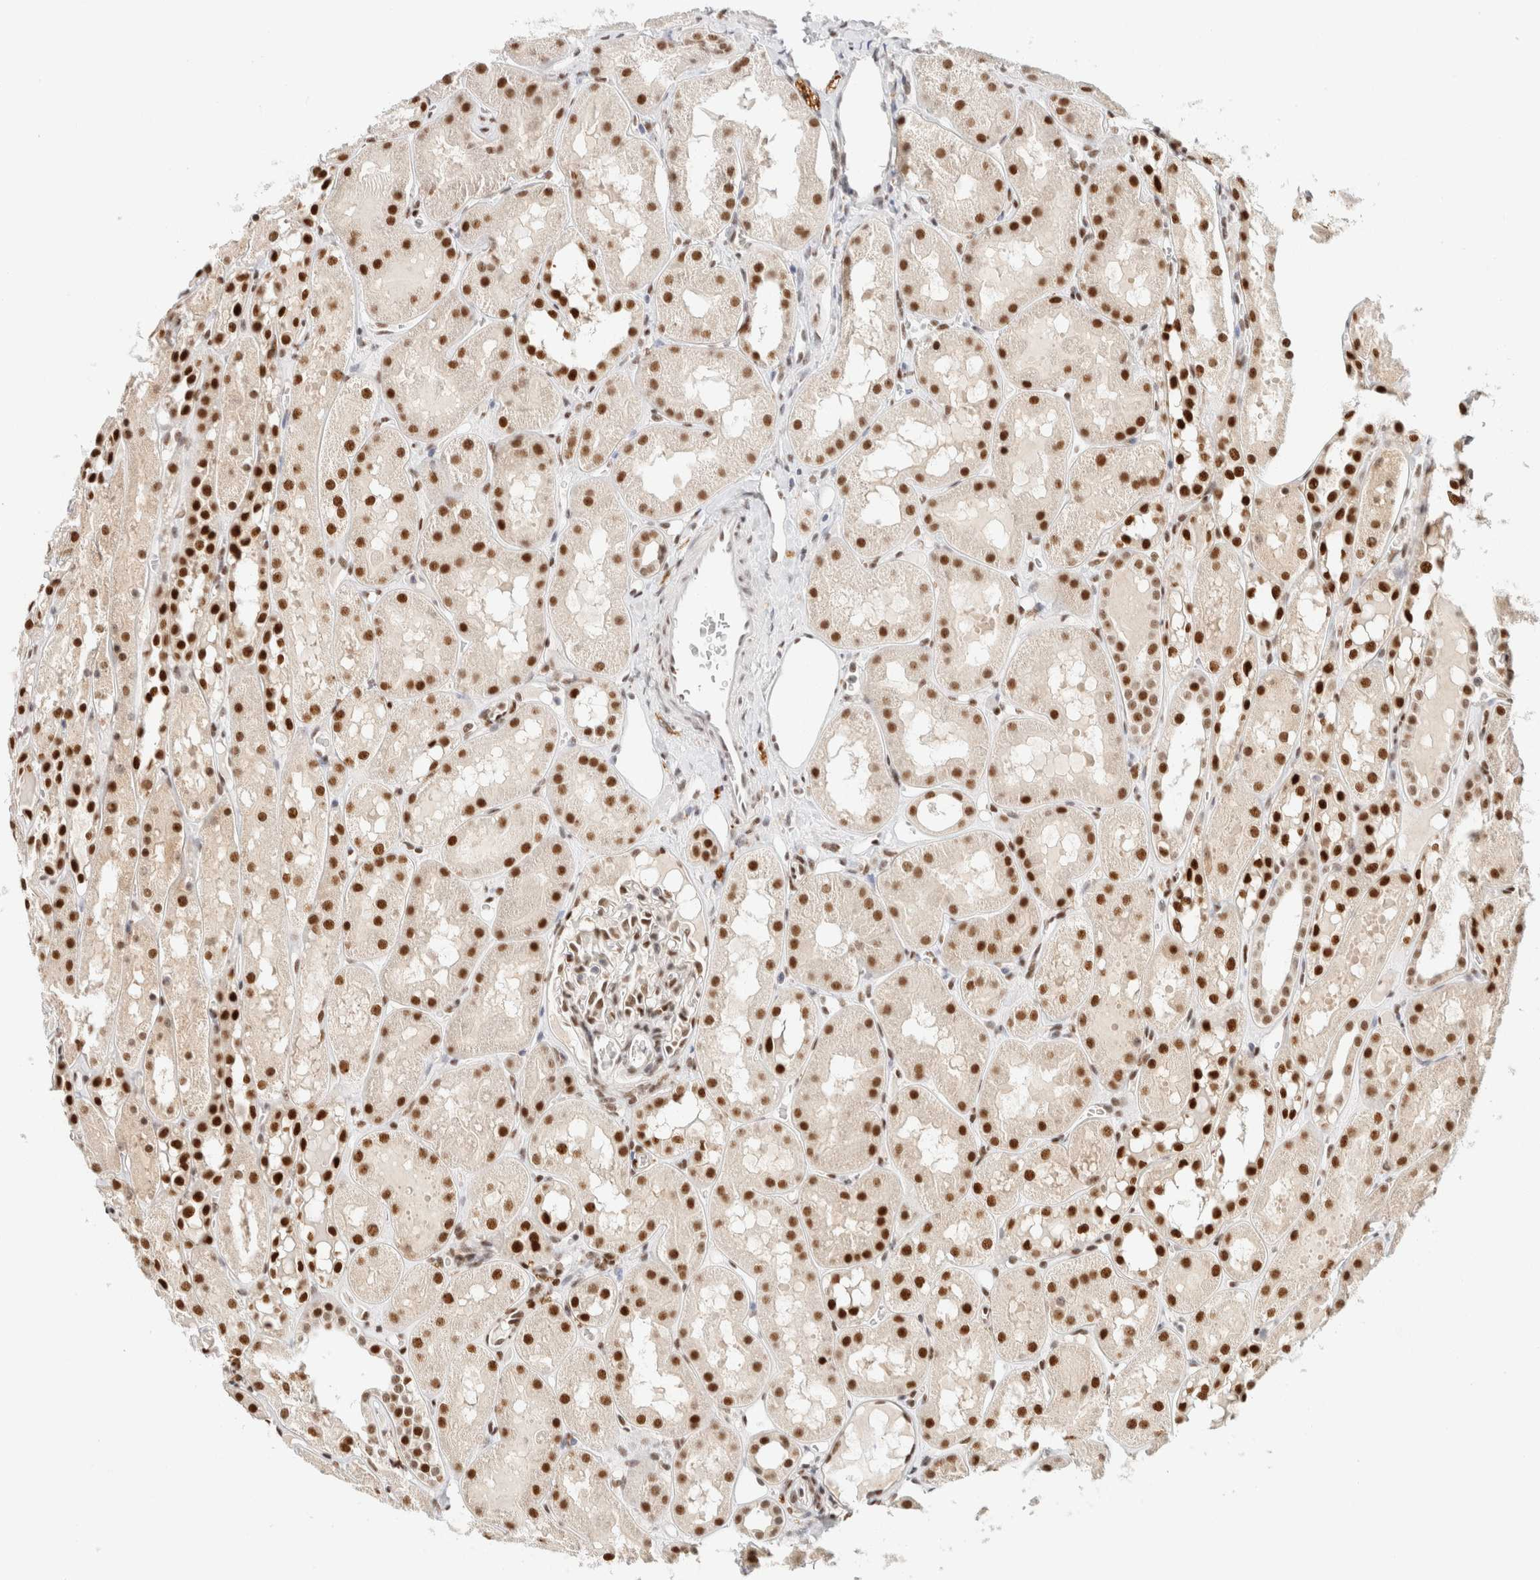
{"staining": {"intensity": "strong", "quantity": ">75%", "location": "nuclear"}, "tissue": "kidney", "cell_type": "Cells in glomeruli", "image_type": "normal", "snomed": [{"axis": "morphology", "description": "Normal tissue, NOS"}, {"axis": "topography", "description": "Kidney"}, {"axis": "topography", "description": "Urinary bladder"}], "caption": "Immunohistochemistry (IHC) photomicrograph of benign human kidney stained for a protein (brown), which exhibits high levels of strong nuclear positivity in about >75% of cells in glomeruli.", "gene": "ZNF768", "patient": {"sex": "male", "age": 16}}